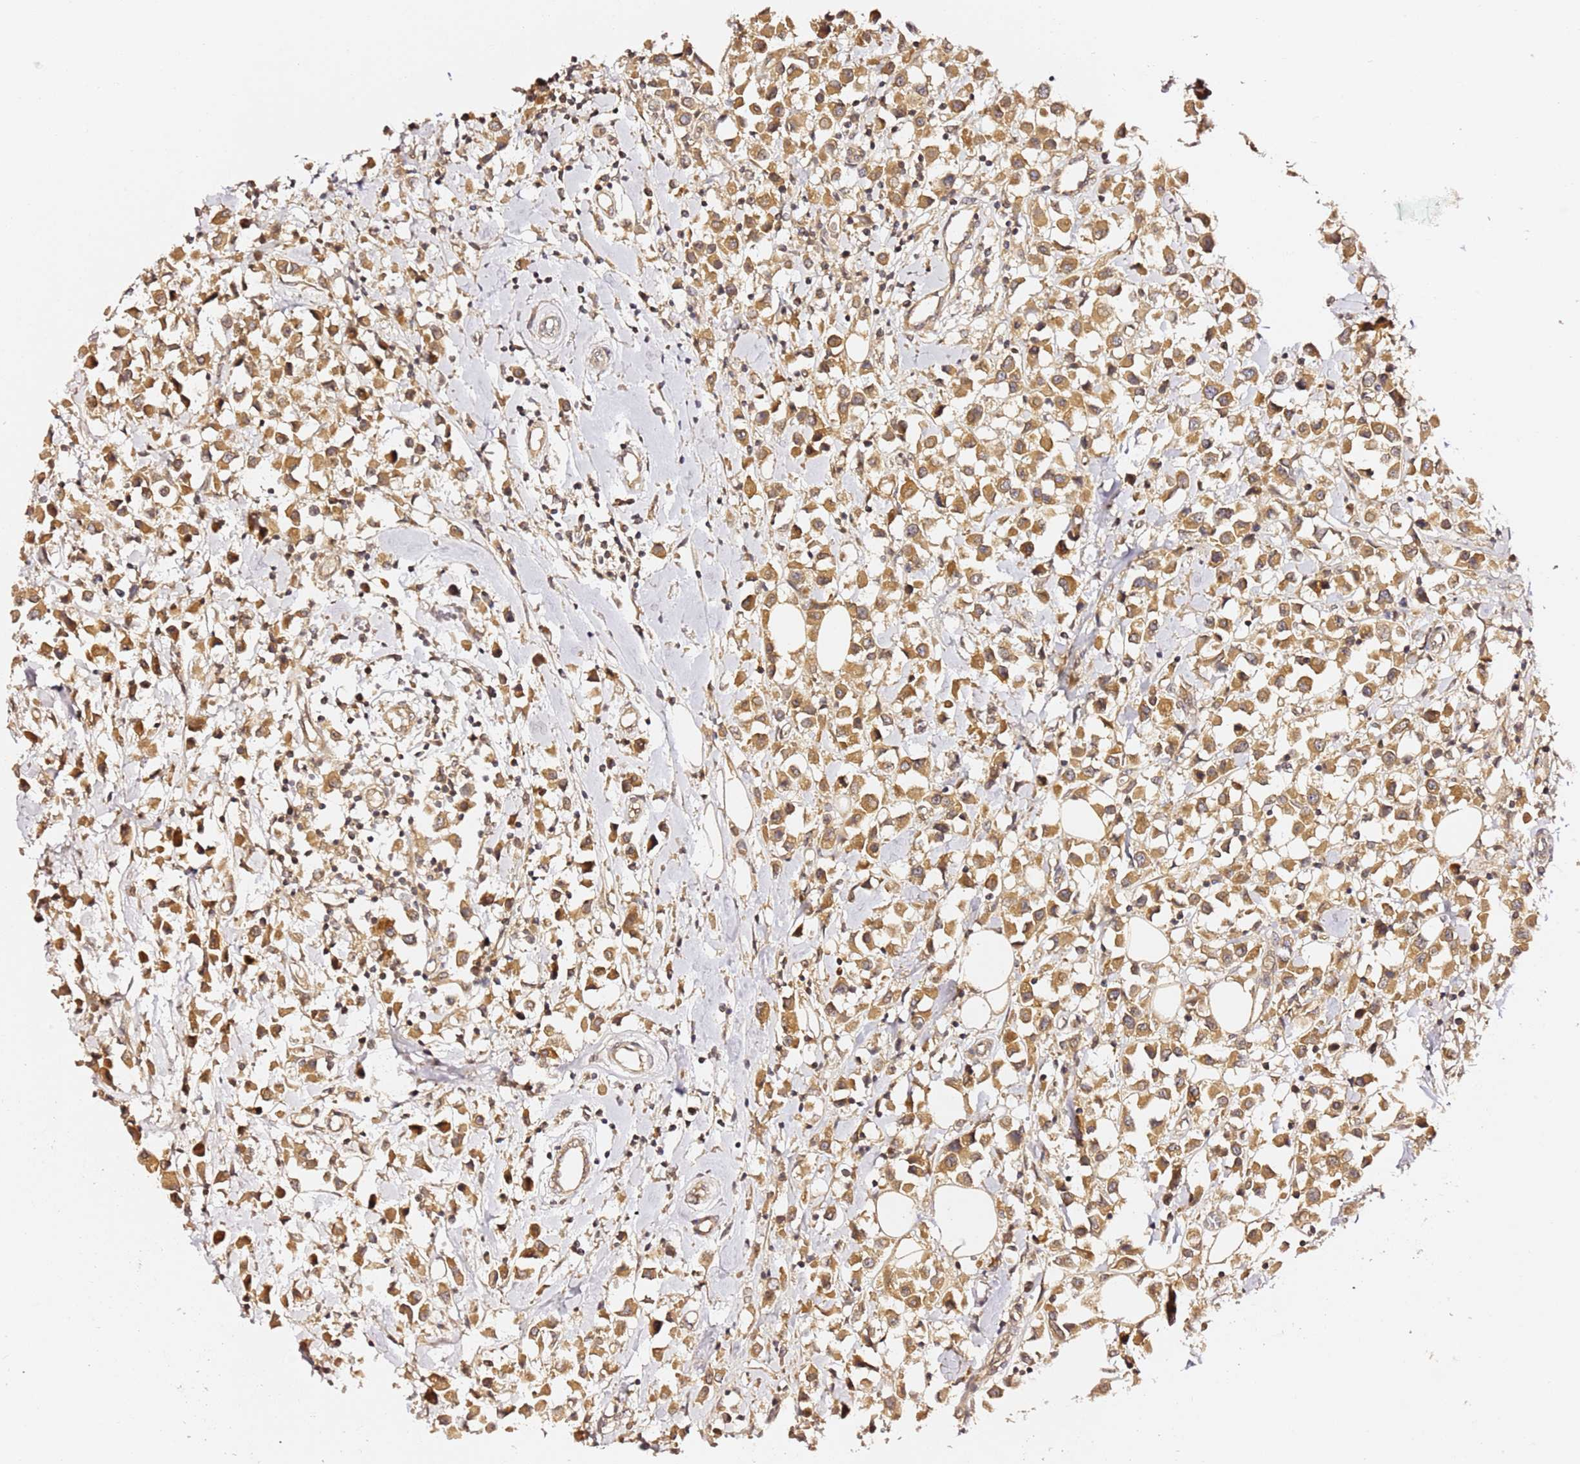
{"staining": {"intensity": "moderate", "quantity": ">75%", "location": "cytoplasmic/membranous"}, "tissue": "breast cancer", "cell_type": "Tumor cells", "image_type": "cancer", "snomed": [{"axis": "morphology", "description": "Duct carcinoma"}, {"axis": "topography", "description": "Breast"}], "caption": "Protein analysis of invasive ductal carcinoma (breast) tissue shows moderate cytoplasmic/membranous positivity in approximately >75% of tumor cells.", "gene": "OSBPL2", "patient": {"sex": "female", "age": 61}}